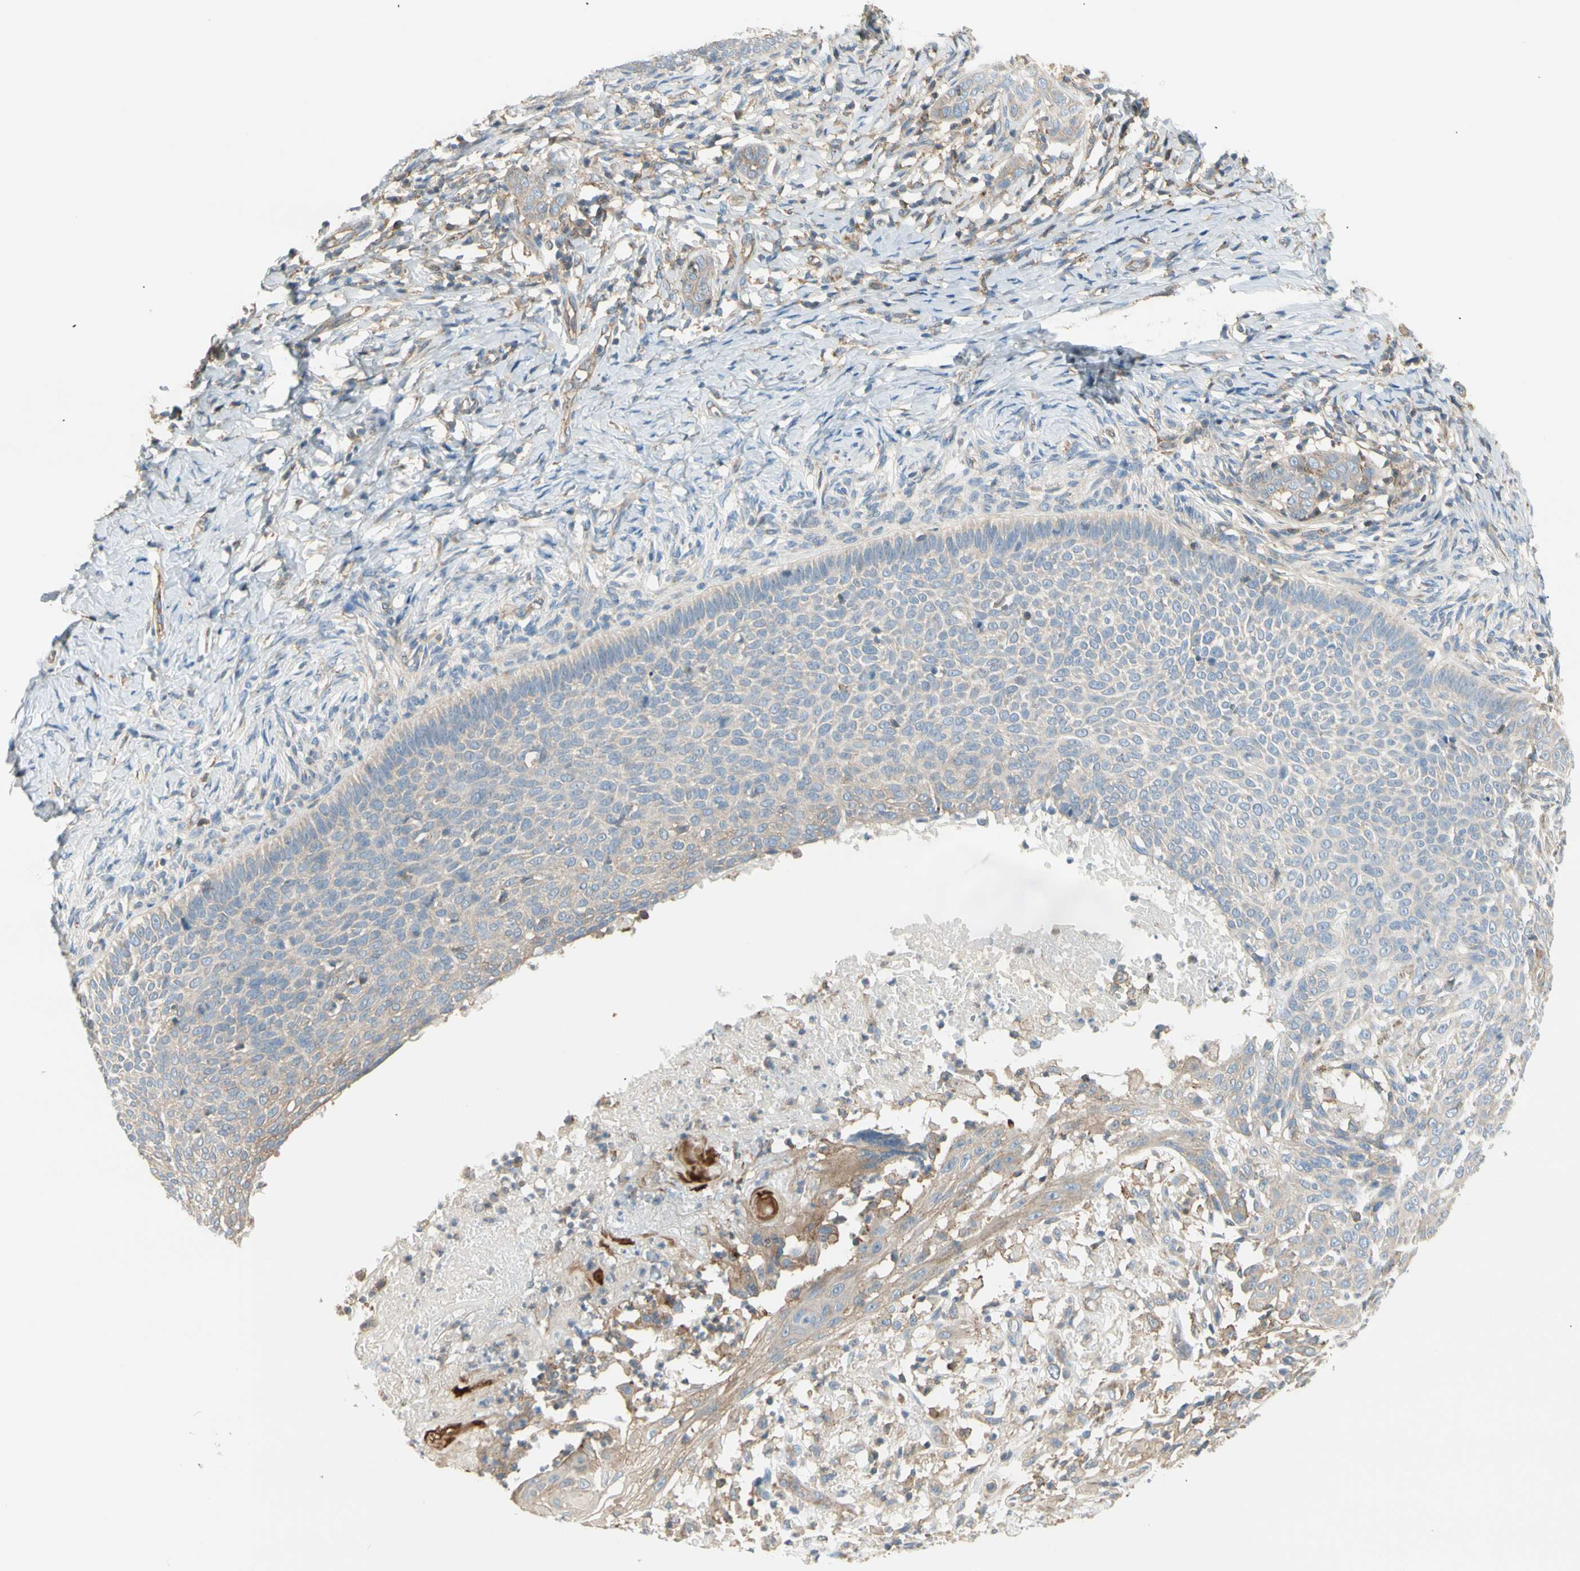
{"staining": {"intensity": "negative", "quantity": "none", "location": "none"}, "tissue": "skin cancer", "cell_type": "Tumor cells", "image_type": "cancer", "snomed": [{"axis": "morphology", "description": "Normal tissue, NOS"}, {"axis": "morphology", "description": "Basal cell carcinoma"}, {"axis": "topography", "description": "Skin"}], "caption": "This is an immunohistochemistry (IHC) micrograph of human skin cancer. There is no expression in tumor cells.", "gene": "AGFG1", "patient": {"sex": "male", "age": 87}}